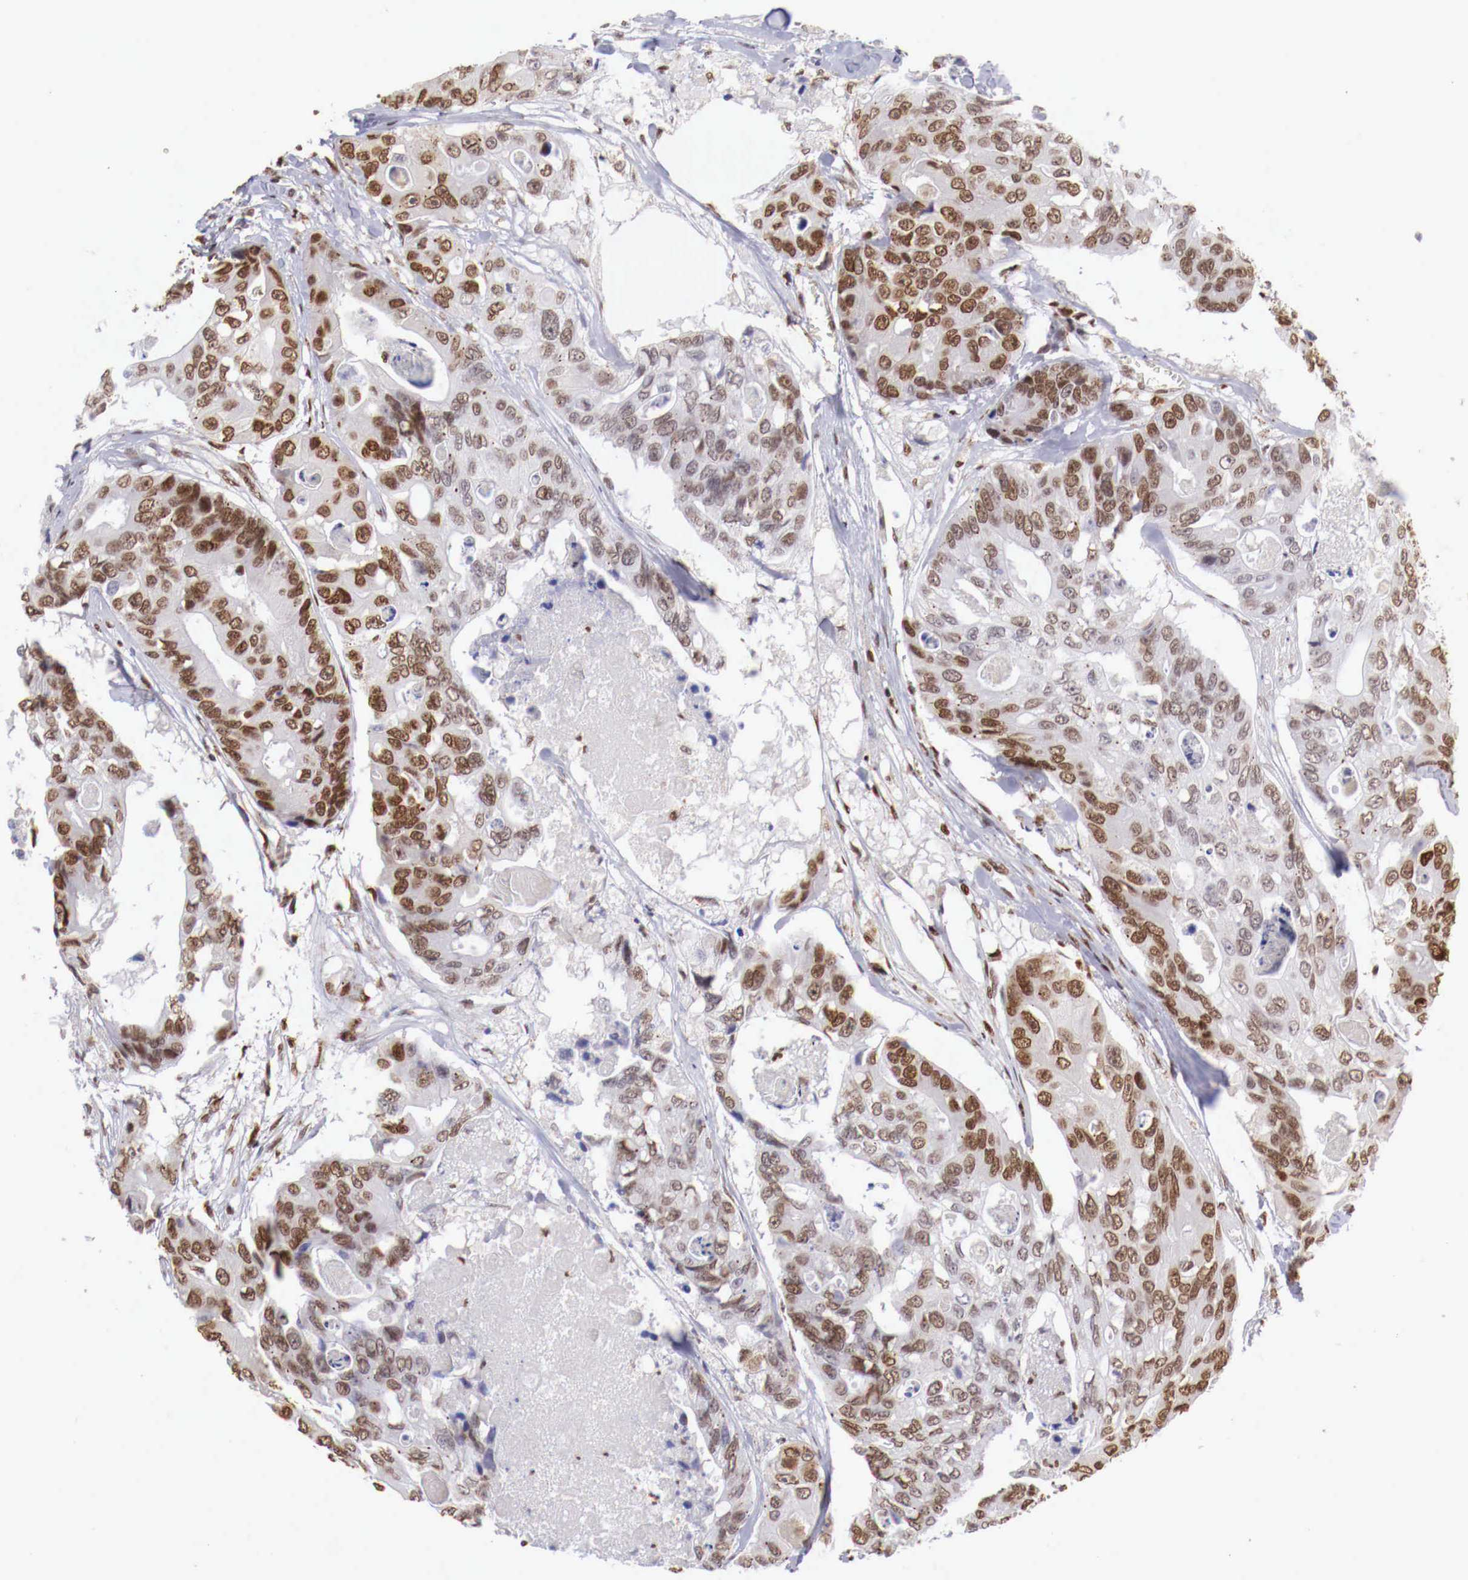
{"staining": {"intensity": "moderate", "quantity": ">75%", "location": "nuclear"}, "tissue": "colorectal cancer", "cell_type": "Tumor cells", "image_type": "cancer", "snomed": [{"axis": "morphology", "description": "Adenocarcinoma, NOS"}, {"axis": "topography", "description": "Colon"}], "caption": "Immunohistochemical staining of colorectal cancer shows medium levels of moderate nuclear protein staining in approximately >75% of tumor cells. Using DAB (brown) and hematoxylin (blue) stains, captured at high magnification using brightfield microscopy.", "gene": "MAX", "patient": {"sex": "female", "age": 86}}